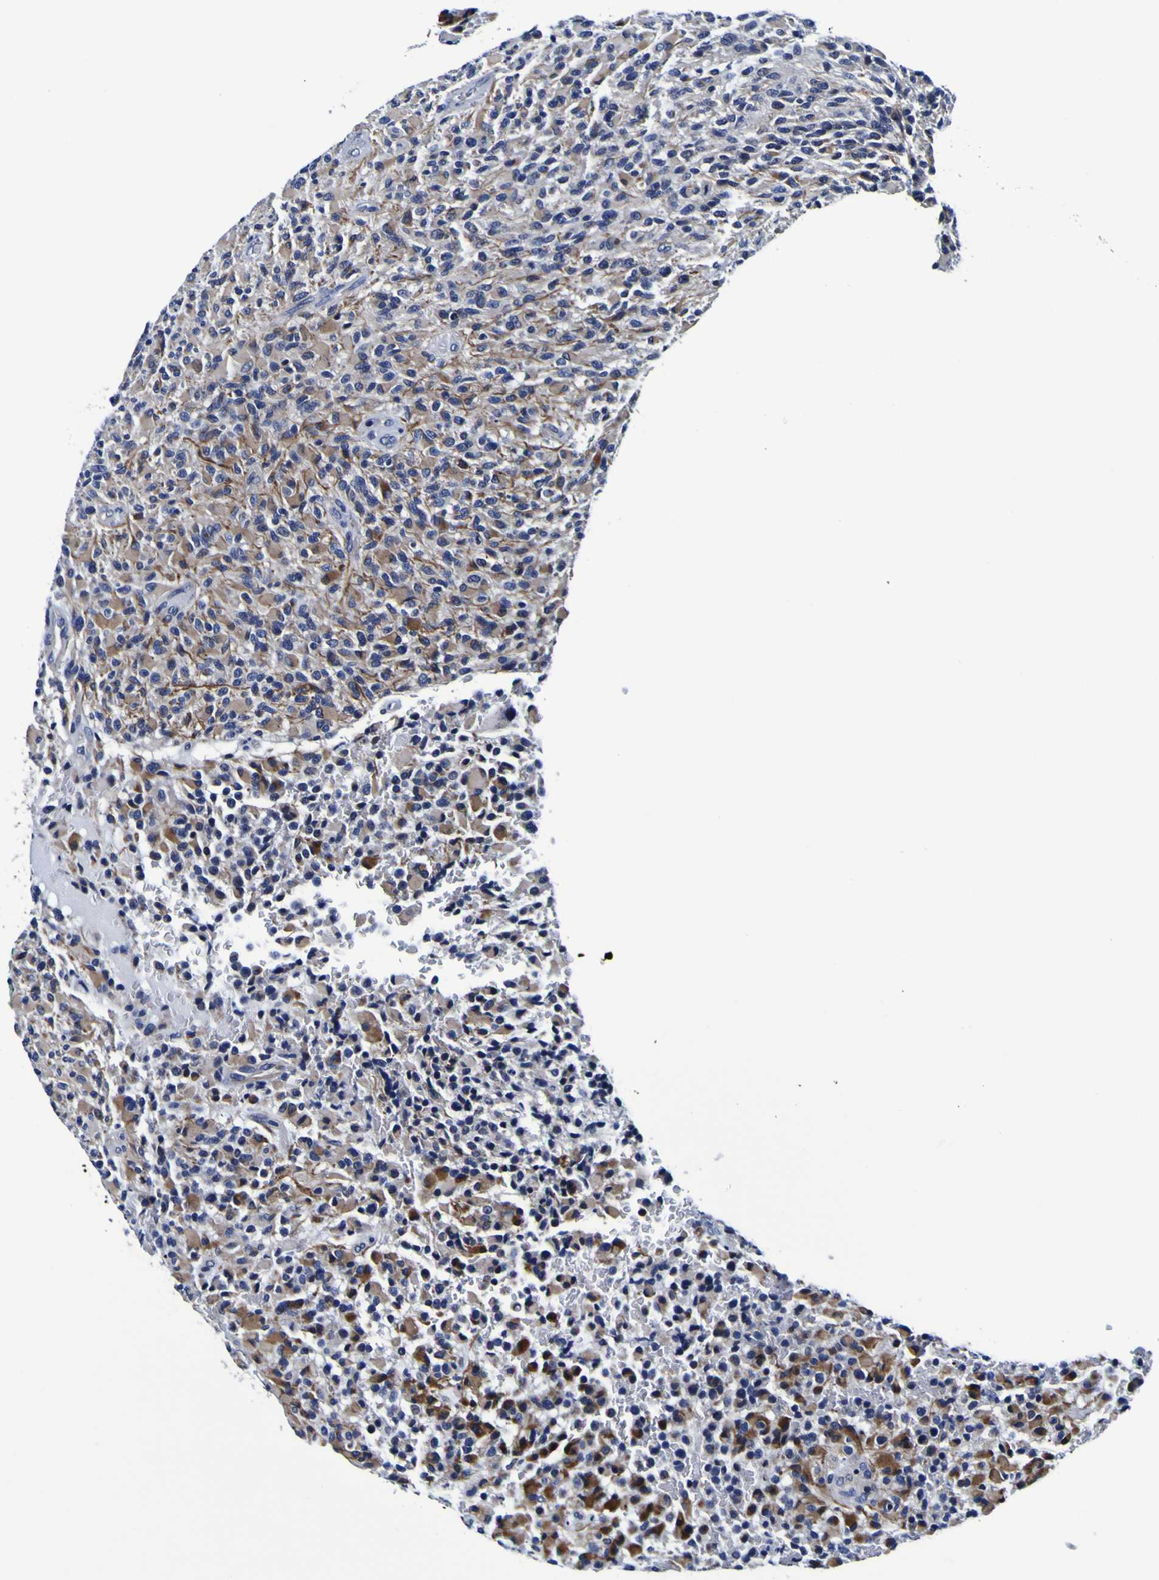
{"staining": {"intensity": "moderate", "quantity": "25%-75%", "location": "cytoplasmic/membranous"}, "tissue": "glioma", "cell_type": "Tumor cells", "image_type": "cancer", "snomed": [{"axis": "morphology", "description": "Glioma, malignant, High grade"}, {"axis": "topography", "description": "Brain"}], "caption": "Moderate cytoplasmic/membranous protein expression is identified in about 25%-75% of tumor cells in glioma.", "gene": "PDLIM4", "patient": {"sex": "male", "age": 71}}